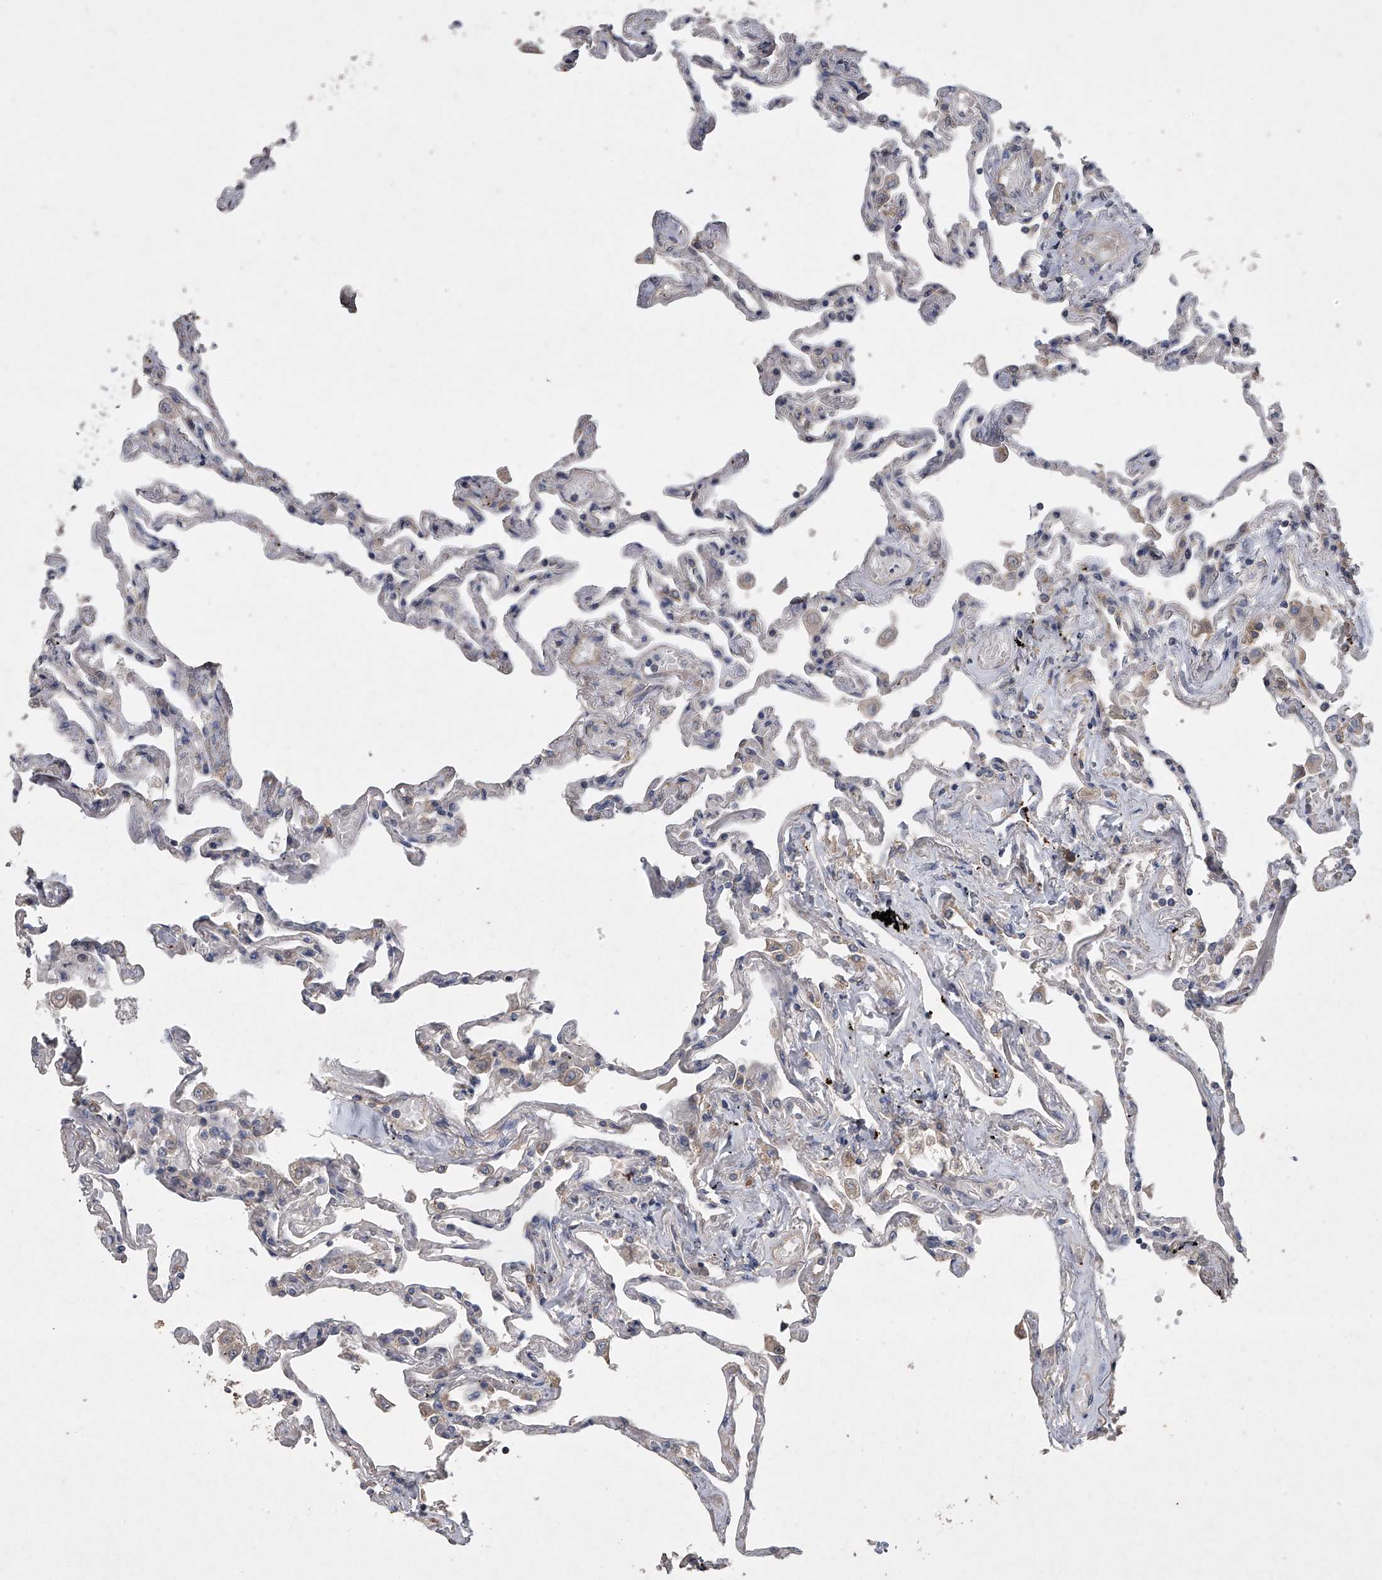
{"staining": {"intensity": "weak", "quantity": "25%-75%", "location": "cytoplasmic/membranous,nuclear"}, "tissue": "lung", "cell_type": "Alveolar cells", "image_type": "normal", "snomed": [{"axis": "morphology", "description": "Normal tissue, NOS"}, {"axis": "topography", "description": "Lung"}], "caption": "A brown stain shows weak cytoplasmic/membranous,nuclear staining of a protein in alveolar cells of normal lung.", "gene": "DOCK9", "patient": {"sex": "female", "age": 67}}